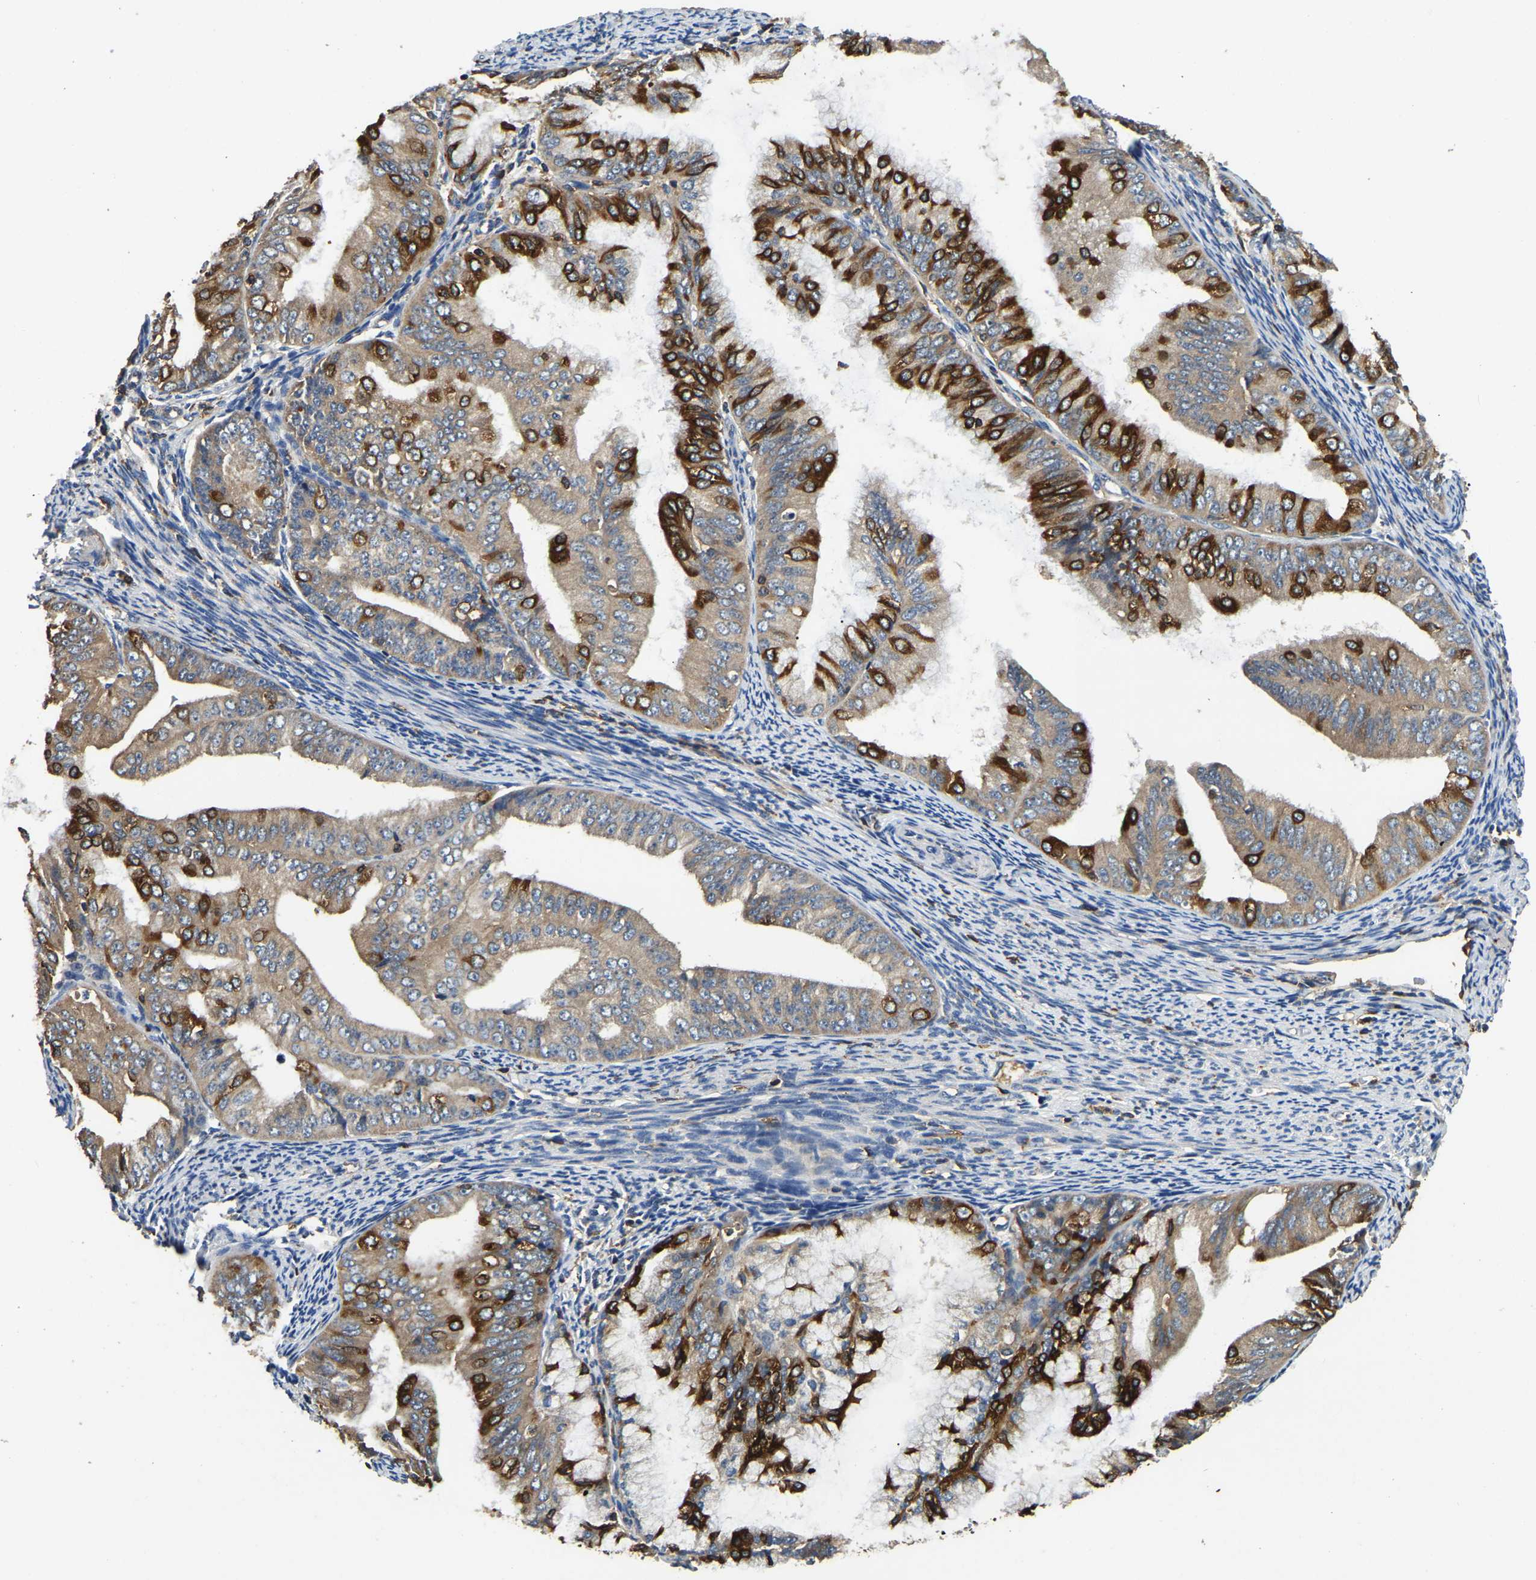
{"staining": {"intensity": "strong", "quantity": "25%-75%", "location": "cytoplasmic/membranous"}, "tissue": "endometrial cancer", "cell_type": "Tumor cells", "image_type": "cancer", "snomed": [{"axis": "morphology", "description": "Adenocarcinoma, NOS"}, {"axis": "topography", "description": "Endometrium"}], "caption": "Immunohistochemistry (IHC) image of adenocarcinoma (endometrial) stained for a protein (brown), which demonstrates high levels of strong cytoplasmic/membranous positivity in about 25%-75% of tumor cells.", "gene": "SMPD2", "patient": {"sex": "female", "age": 63}}